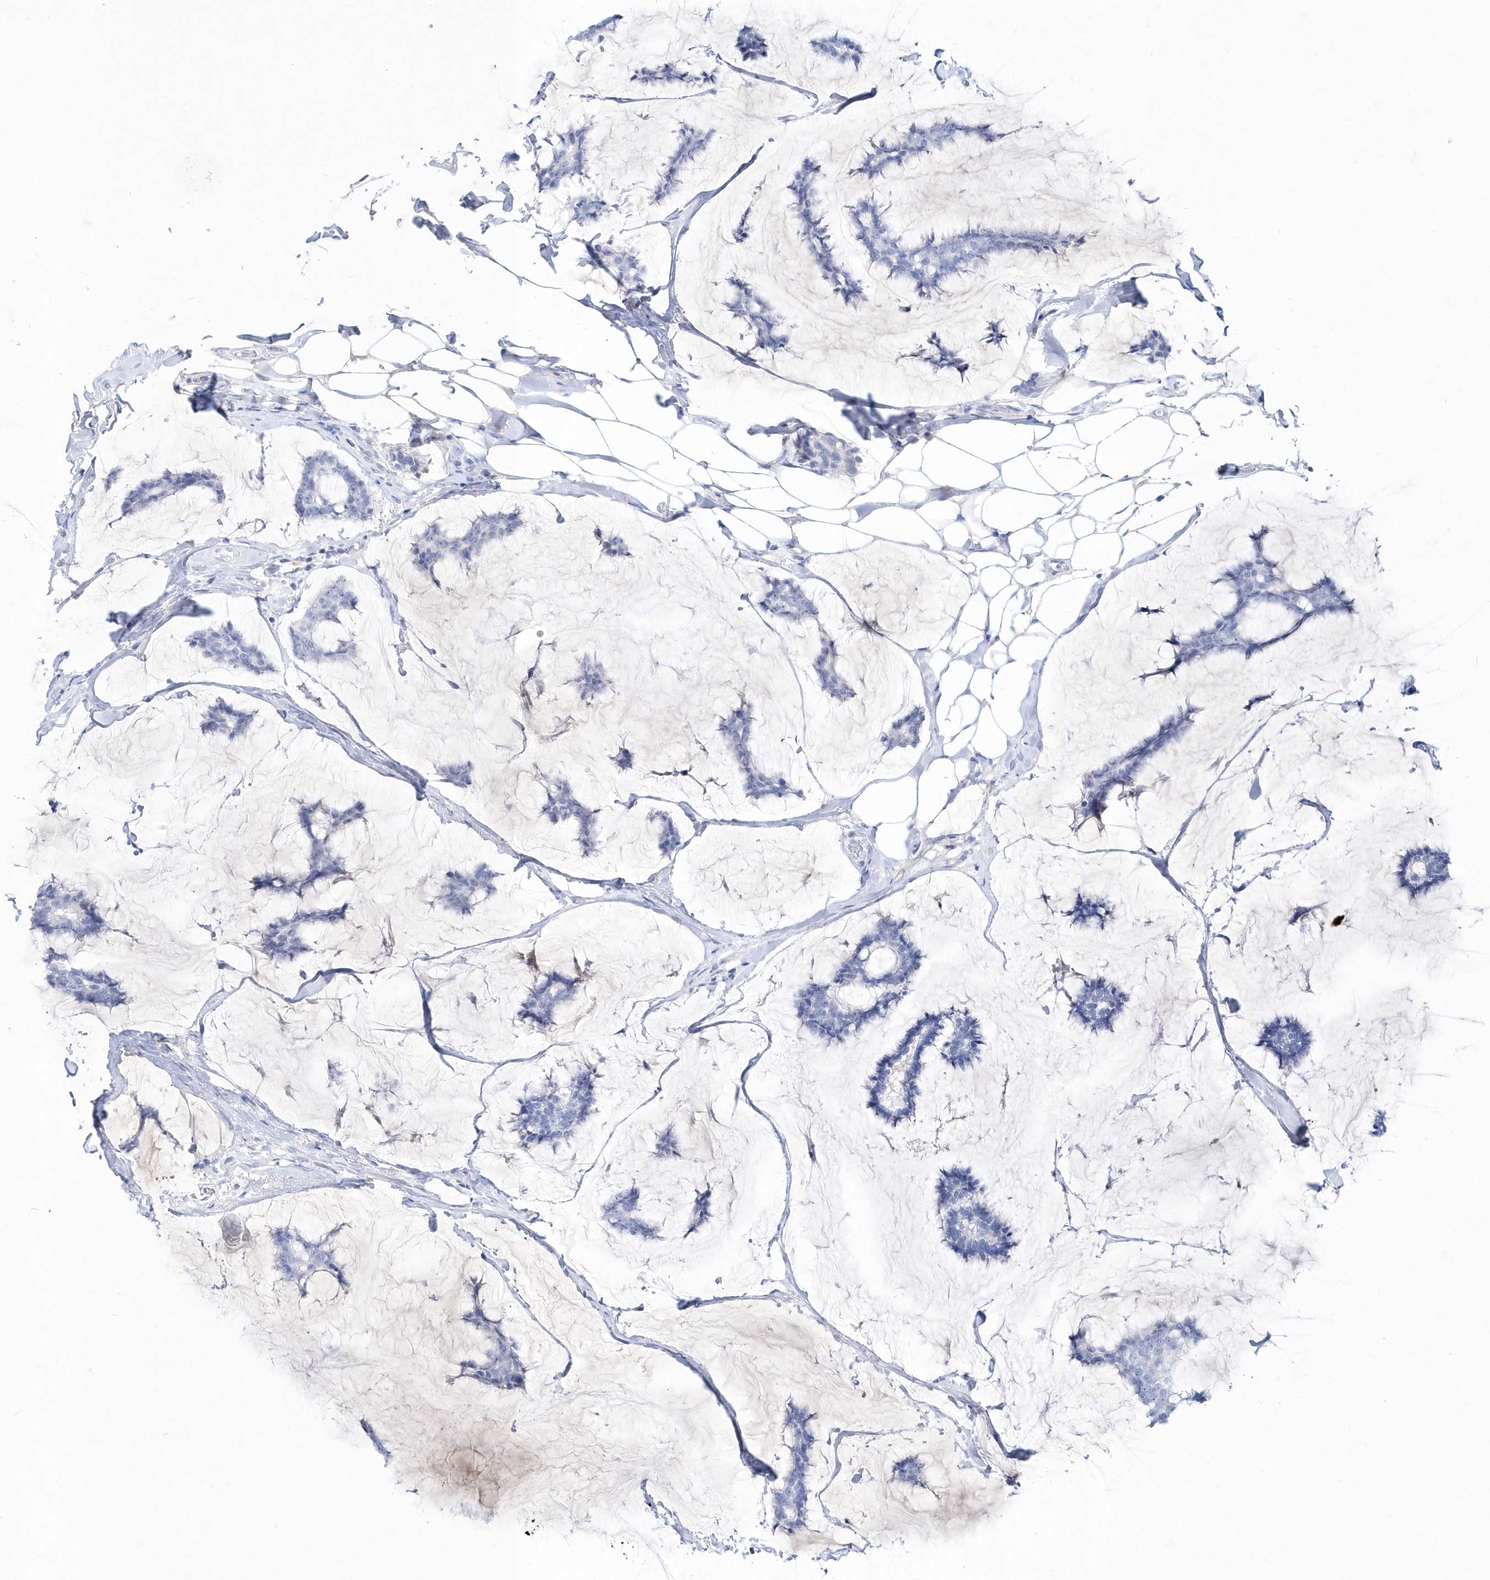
{"staining": {"intensity": "negative", "quantity": "none", "location": "none"}, "tissue": "breast cancer", "cell_type": "Tumor cells", "image_type": "cancer", "snomed": [{"axis": "morphology", "description": "Duct carcinoma"}, {"axis": "topography", "description": "Breast"}], "caption": "Tumor cells show no significant protein staining in breast cancer (intraductal carcinoma). The staining is performed using DAB (3,3'-diaminobenzidine) brown chromogen with nuclei counter-stained in using hematoxylin.", "gene": "SPINK7", "patient": {"sex": "female", "age": 93}}